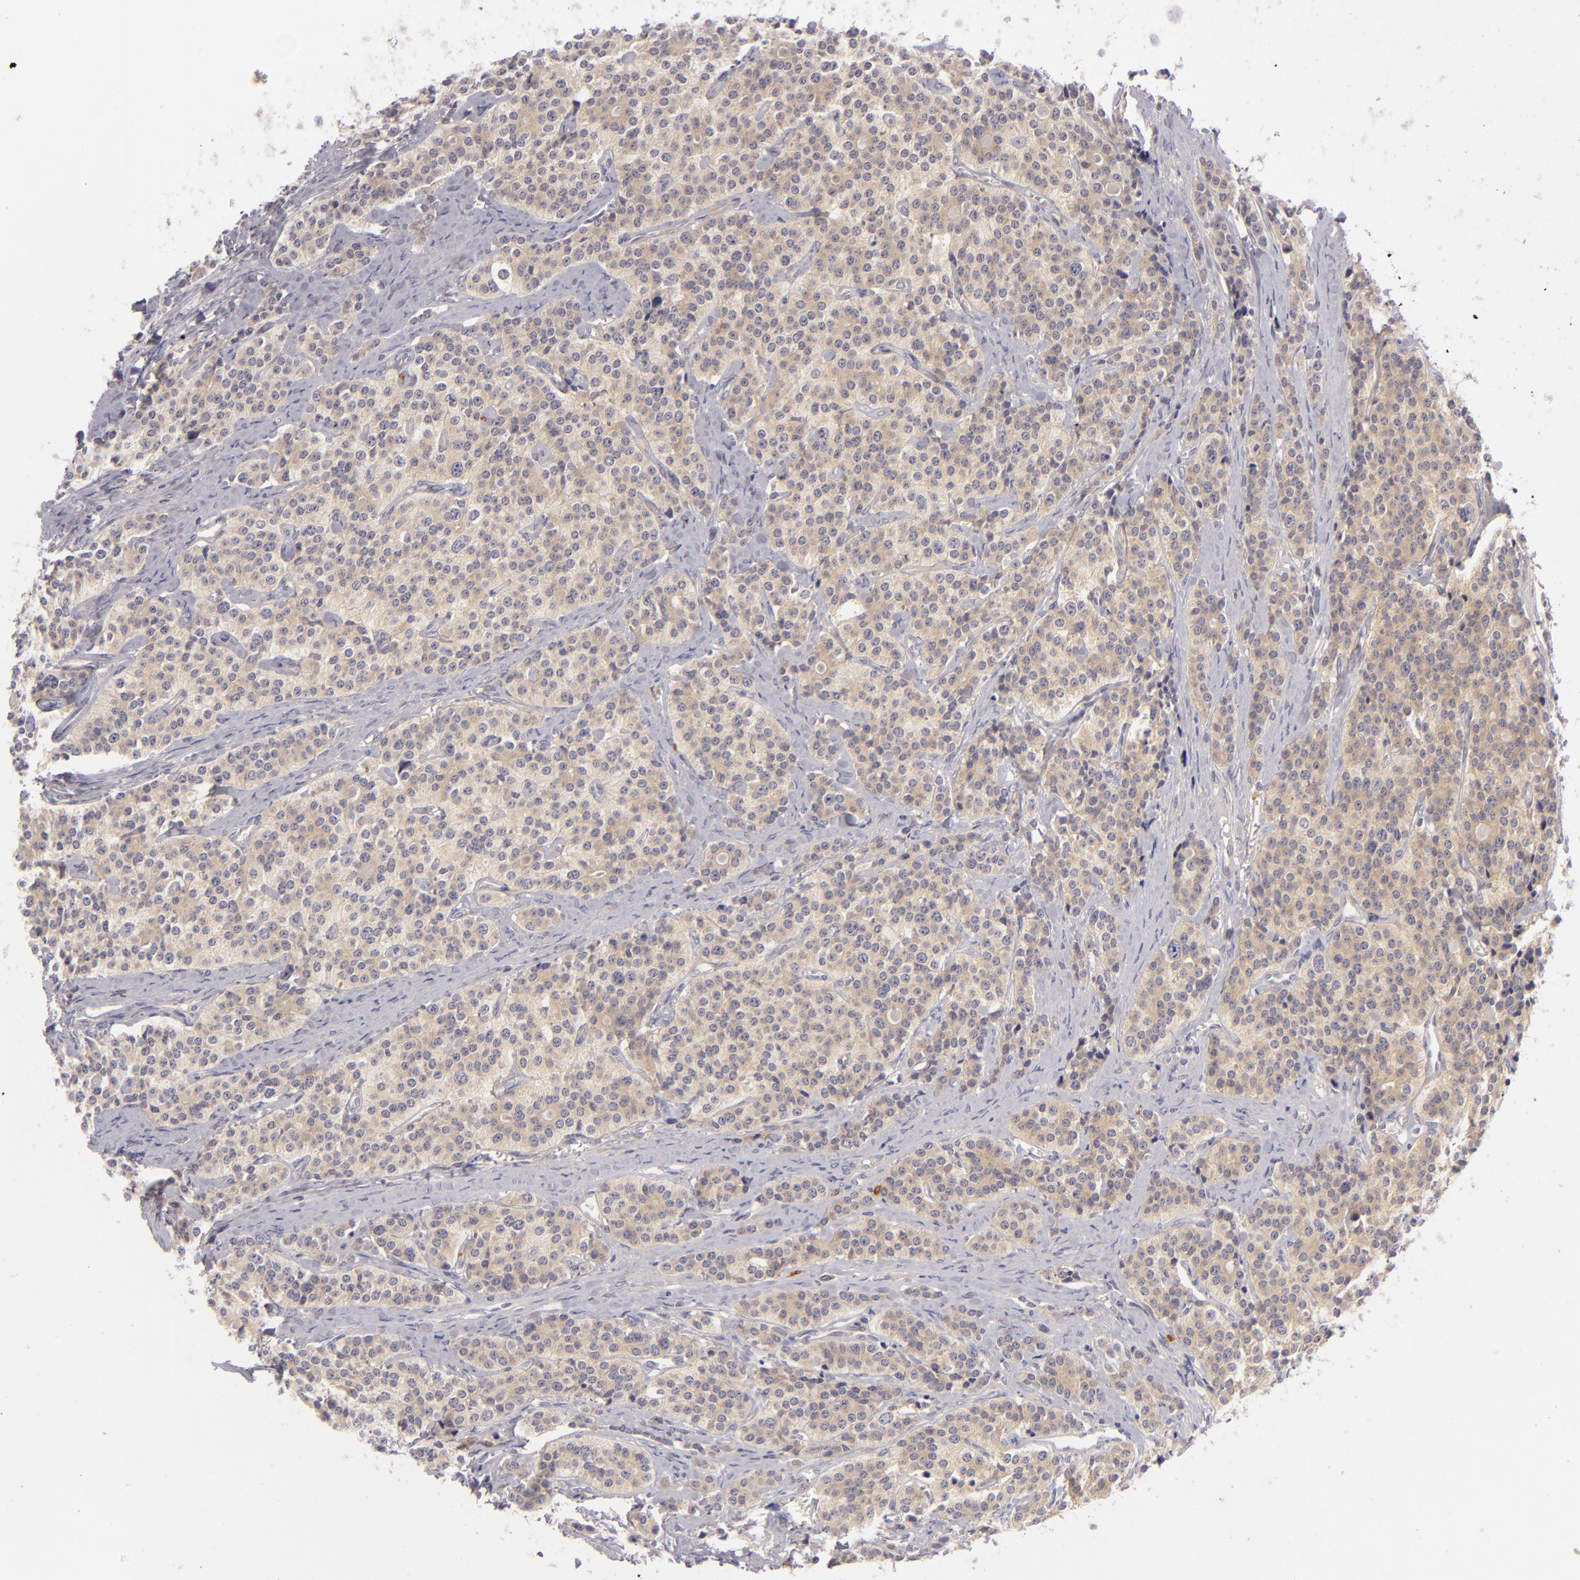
{"staining": {"intensity": "weak", "quantity": ">75%", "location": "cytoplasmic/membranous"}, "tissue": "carcinoid", "cell_type": "Tumor cells", "image_type": "cancer", "snomed": [{"axis": "morphology", "description": "Carcinoid, malignant, NOS"}, {"axis": "topography", "description": "Small intestine"}], "caption": "Tumor cells exhibit low levels of weak cytoplasmic/membranous expression in about >75% of cells in human carcinoid (malignant).", "gene": "CD83", "patient": {"sex": "male", "age": 63}}